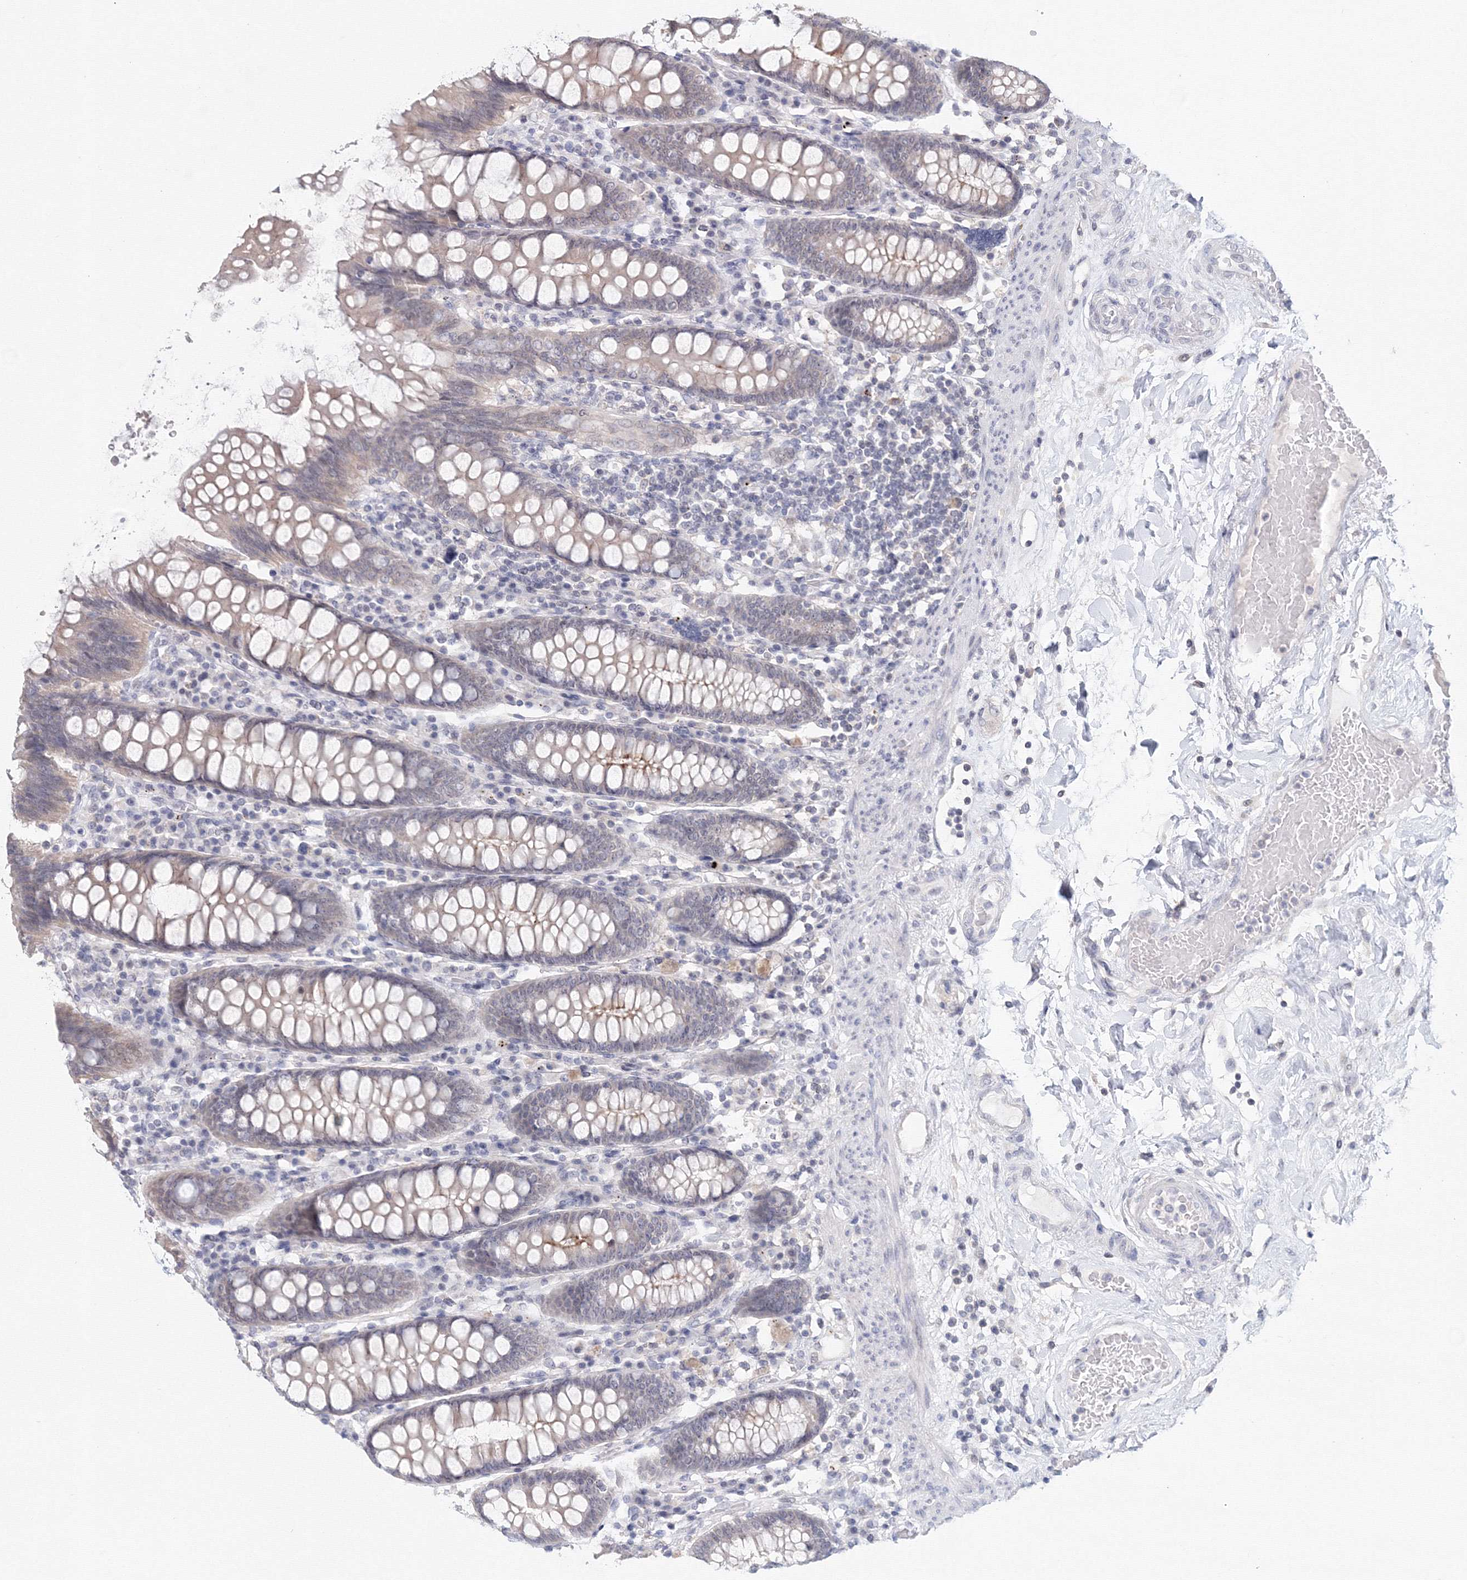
{"staining": {"intensity": "negative", "quantity": "none", "location": "none"}, "tissue": "colon", "cell_type": "Endothelial cells", "image_type": "normal", "snomed": [{"axis": "morphology", "description": "Normal tissue, NOS"}, {"axis": "topography", "description": "Colon"}], "caption": "A photomicrograph of human colon is negative for staining in endothelial cells. The staining was performed using DAB (3,3'-diaminobenzidine) to visualize the protein expression in brown, while the nuclei were stained in blue with hematoxylin (Magnification: 20x).", "gene": "SLC7A7", "patient": {"sex": "female", "age": 79}}